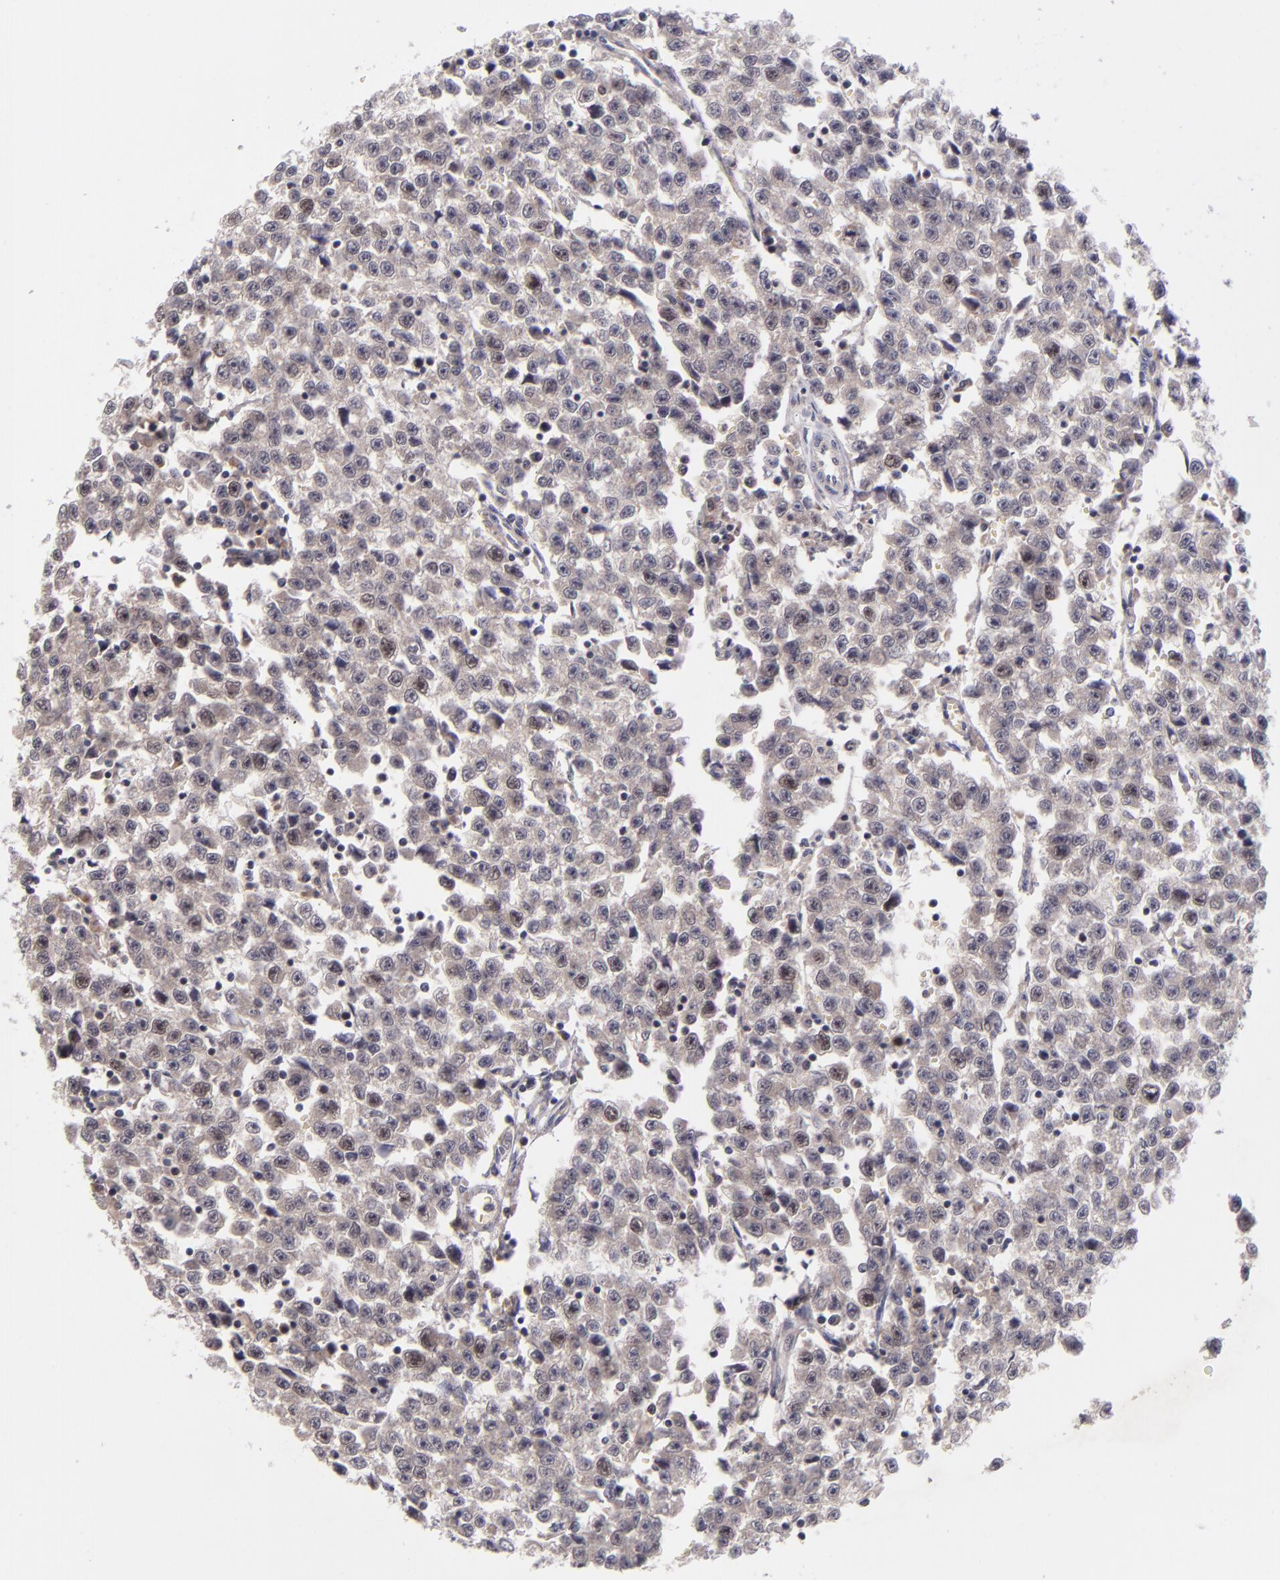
{"staining": {"intensity": "weak", "quantity": "<25%", "location": "nuclear"}, "tissue": "testis cancer", "cell_type": "Tumor cells", "image_type": "cancer", "snomed": [{"axis": "morphology", "description": "Seminoma, NOS"}, {"axis": "topography", "description": "Testis"}], "caption": "High power microscopy photomicrograph of an immunohistochemistry photomicrograph of seminoma (testis), revealing no significant staining in tumor cells.", "gene": "CDC7", "patient": {"sex": "male", "age": 35}}